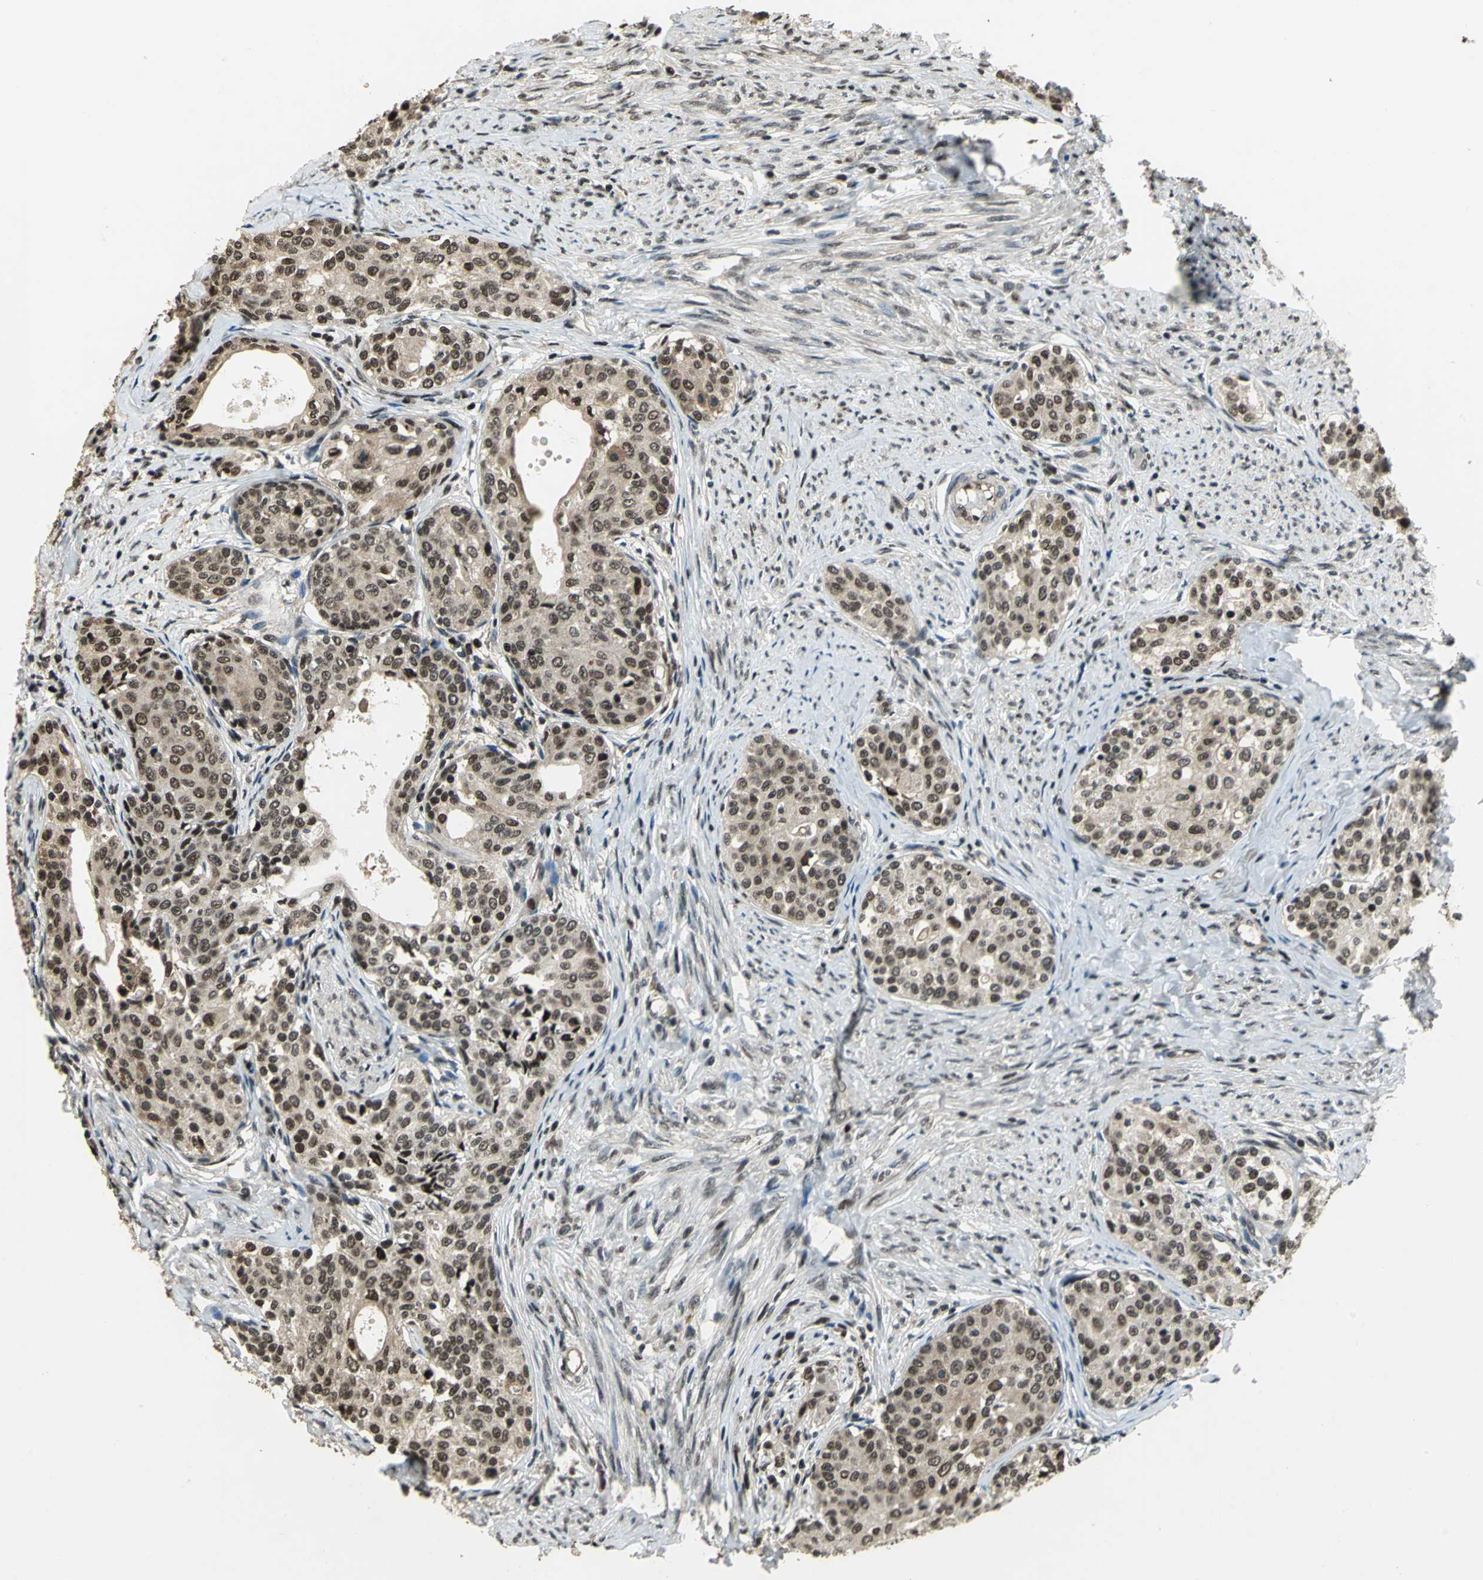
{"staining": {"intensity": "moderate", "quantity": ">75%", "location": "cytoplasmic/membranous,nuclear"}, "tissue": "cervical cancer", "cell_type": "Tumor cells", "image_type": "cancer", "snomed": [{"axis": "morphology", "description": "Squamous cell carcinoma, NOS"}, {"axis": "morphology", "description": "Adenocarcinoma, NOS"}, {"axis": "topography", "description": "Cervix"}], "caption": "Cervical cancer stained for a protein (brown) exhibits moderate cytoplasmic/membranous and nuclear positive staining in about >75% of tumor cells.", "gene": "MIS18BP1", "patient": {"sex": "female", "age": 52}}